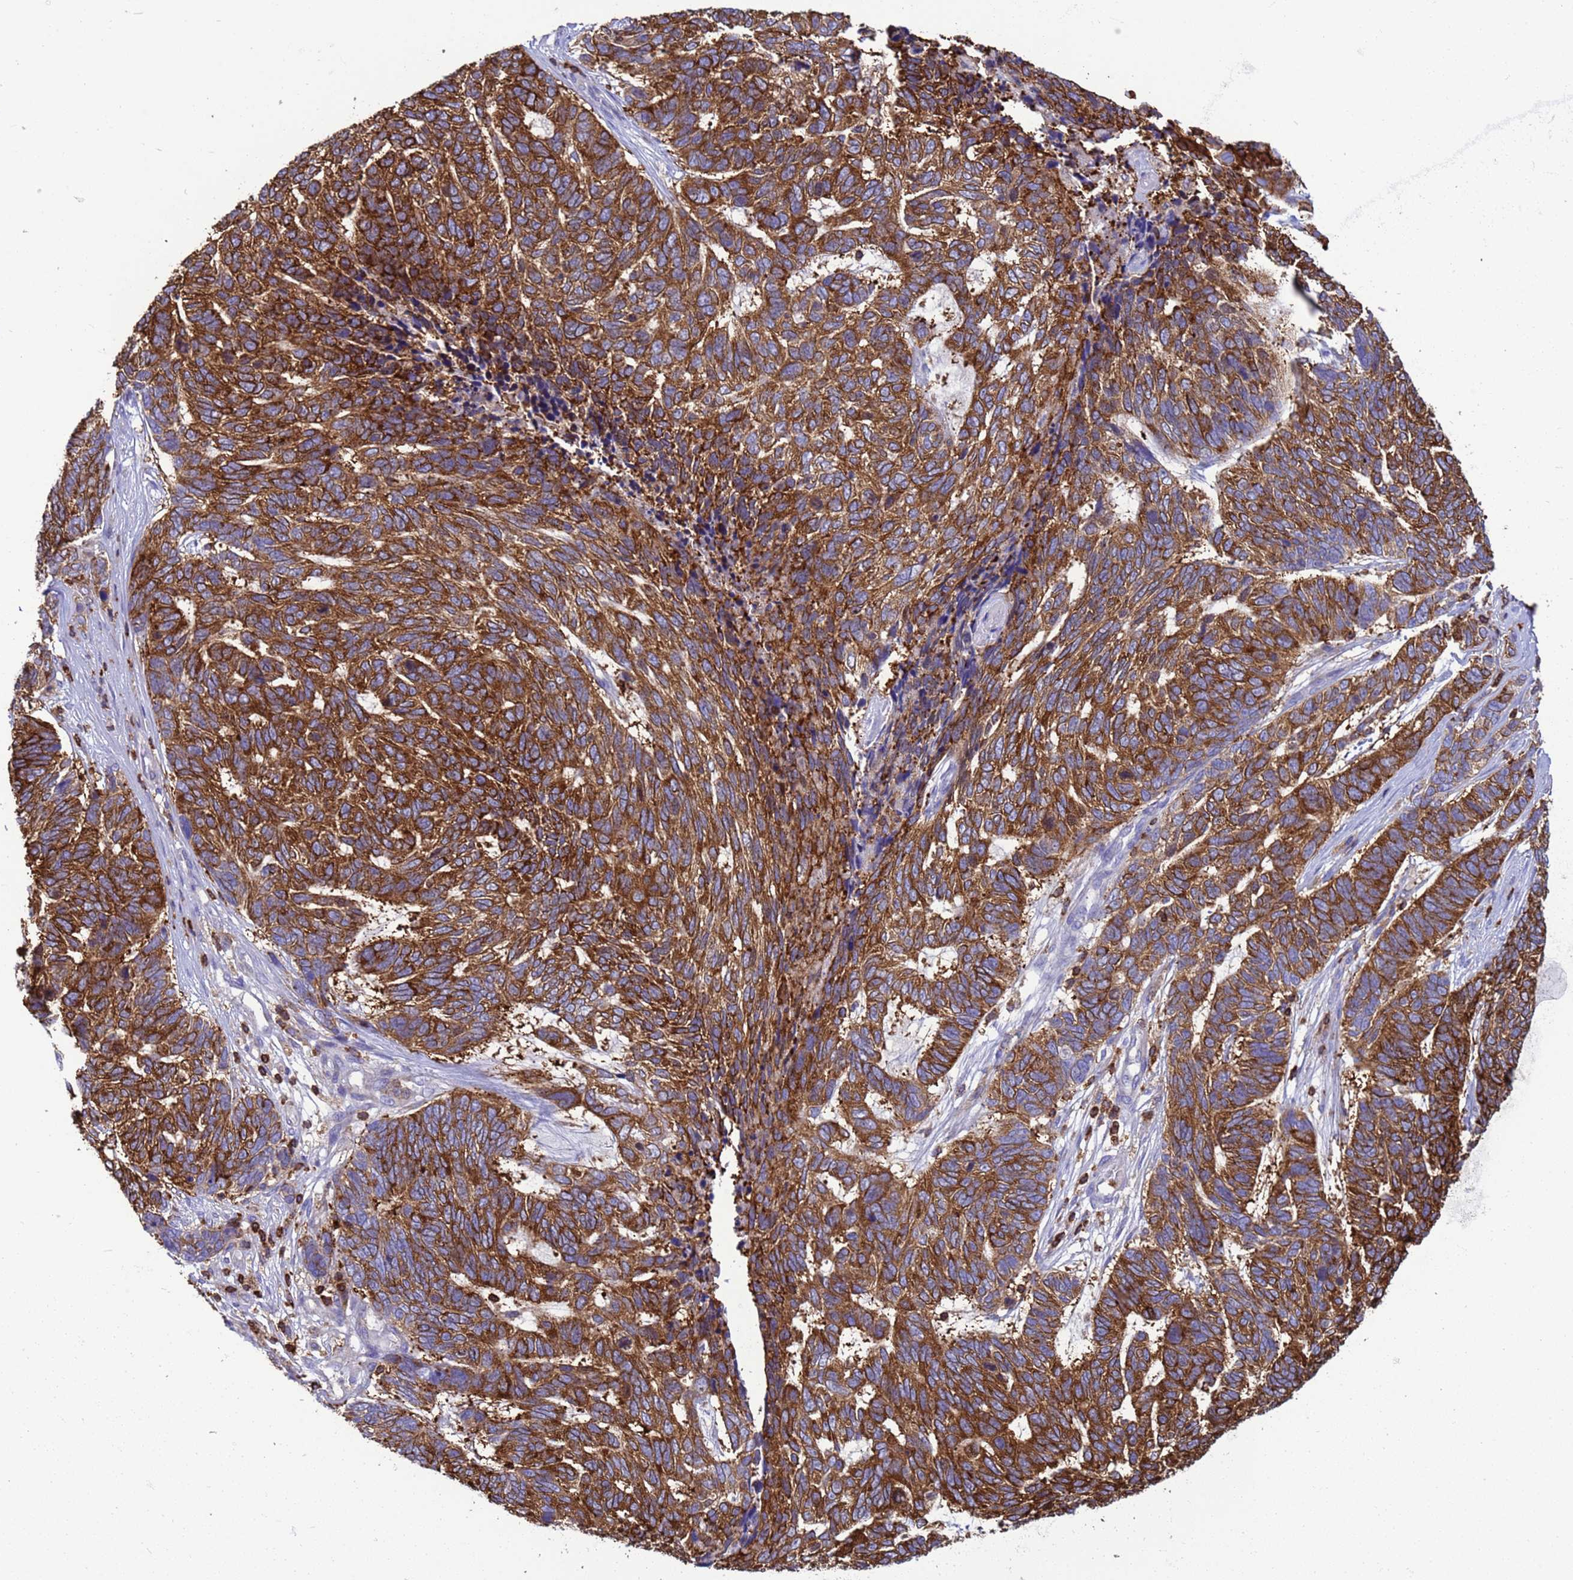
{"staining": {"intensity": "strong", "quantity": ">75%", "location": "cytoplasmic/membranous"}, "tissue": "skin cancer", "cell_type": "Tumor cells", "image_type": "cancer", "snomed": [{"axis": "morphology", "description": "Basal cell carcinoma"}, {"axis": "topography", "description": "Skin"}], "caption": "Skin cancer stained with DAB (3,3'-diaminobenzidine) immunohistochemistry (IHC) shows high levels of strong cytoplasmic/membranous expression in about >75% of tumor cells.", "gene": "EZR", "patient": {"sex": "female", "age": 65}}